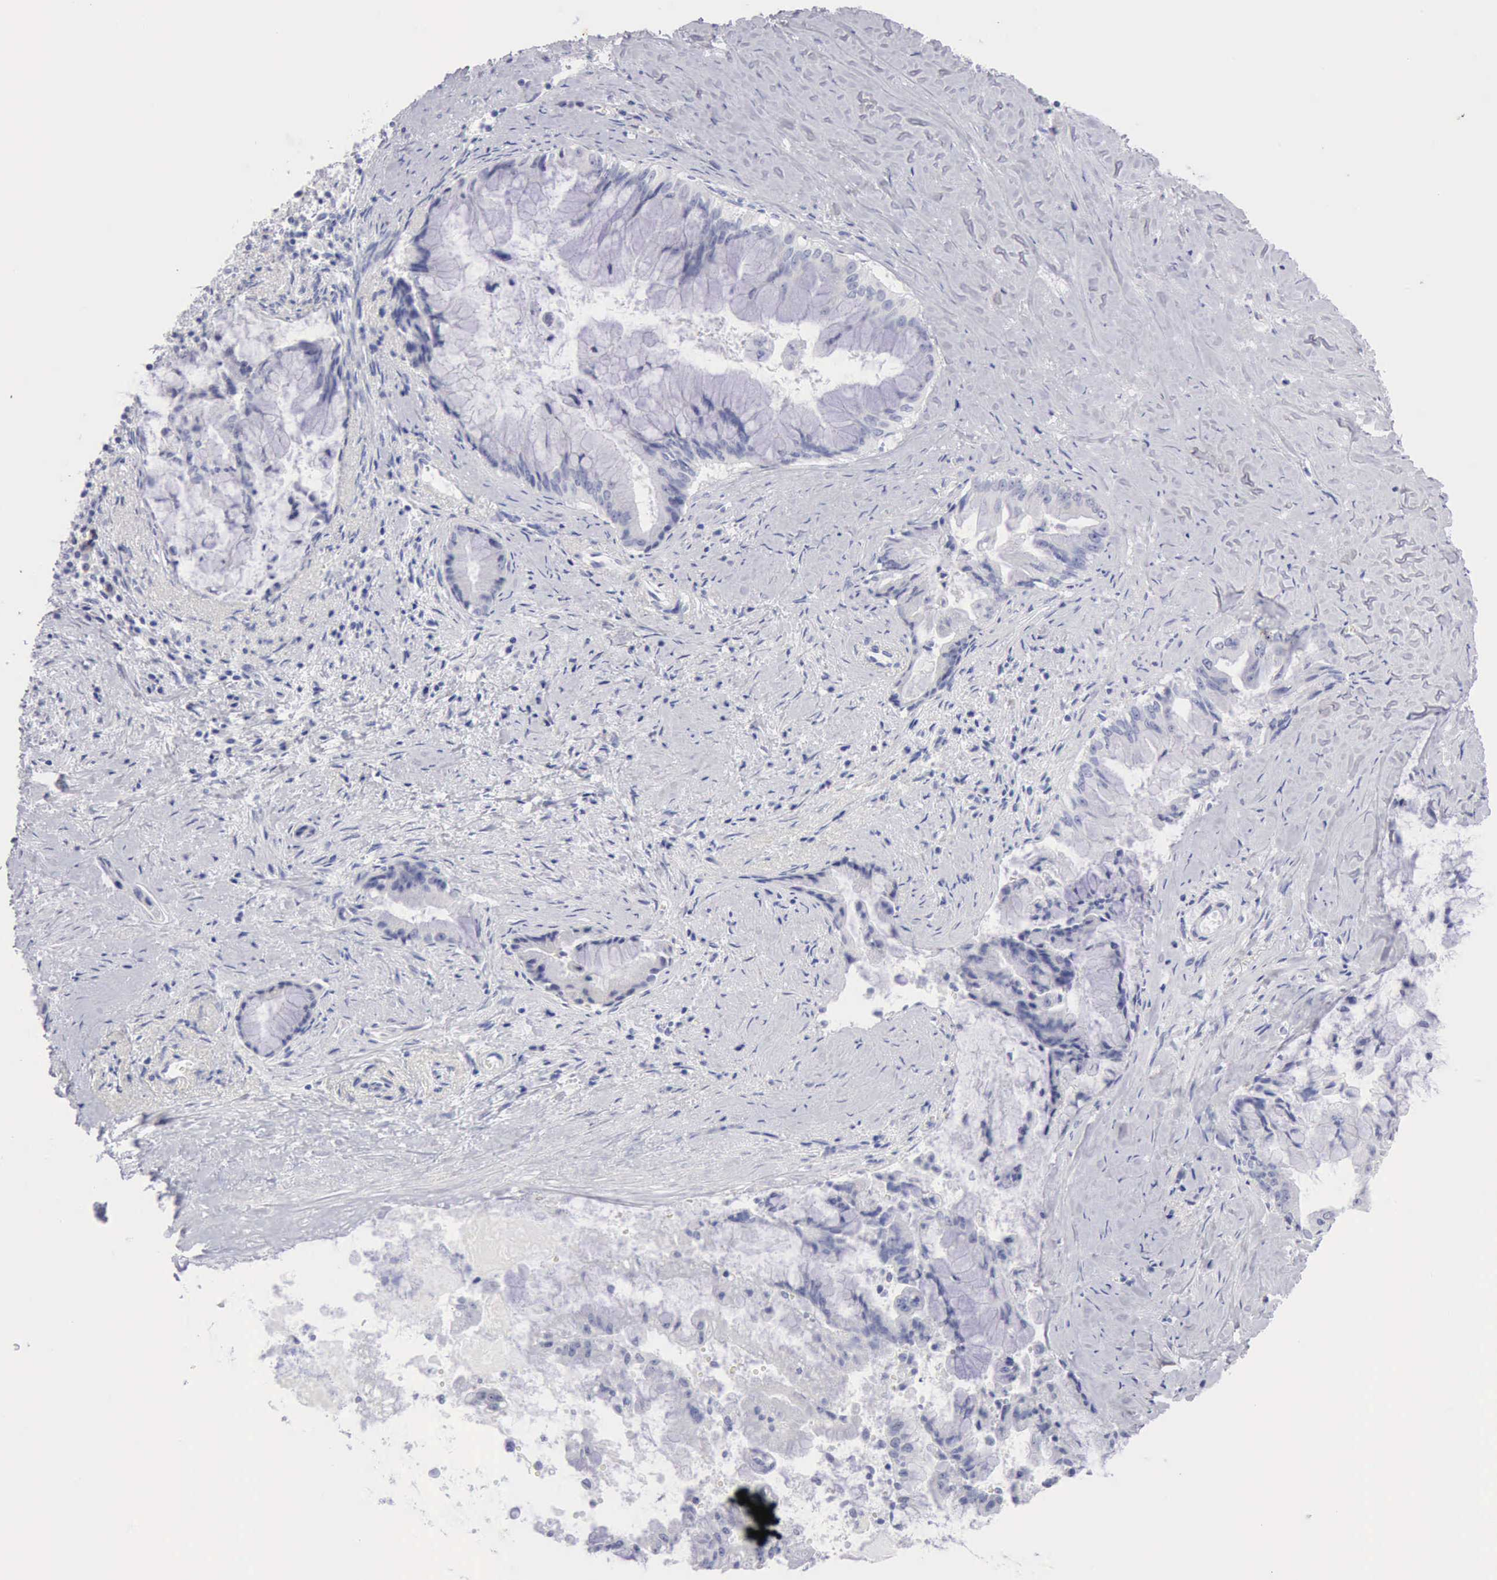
{"staining": {"intensity": "negative", "quantity": "none", "location": "none"}, "tissue": "pancreatic cancer", "cell_type": "Tumor cells", "image_type": "cancer", "snomed": [{"axis": "morphology", "description": "Adenocarcinoma, NOS"}, {"axis": "topography", "description": "Pancreas"}], "caption": "Image shows no significant protein expression in tumor cells of pancreatic cancer (adenocarcinoma).", "gene": "ANGEL1", "patient": {"sex": "male", "age": 59}}